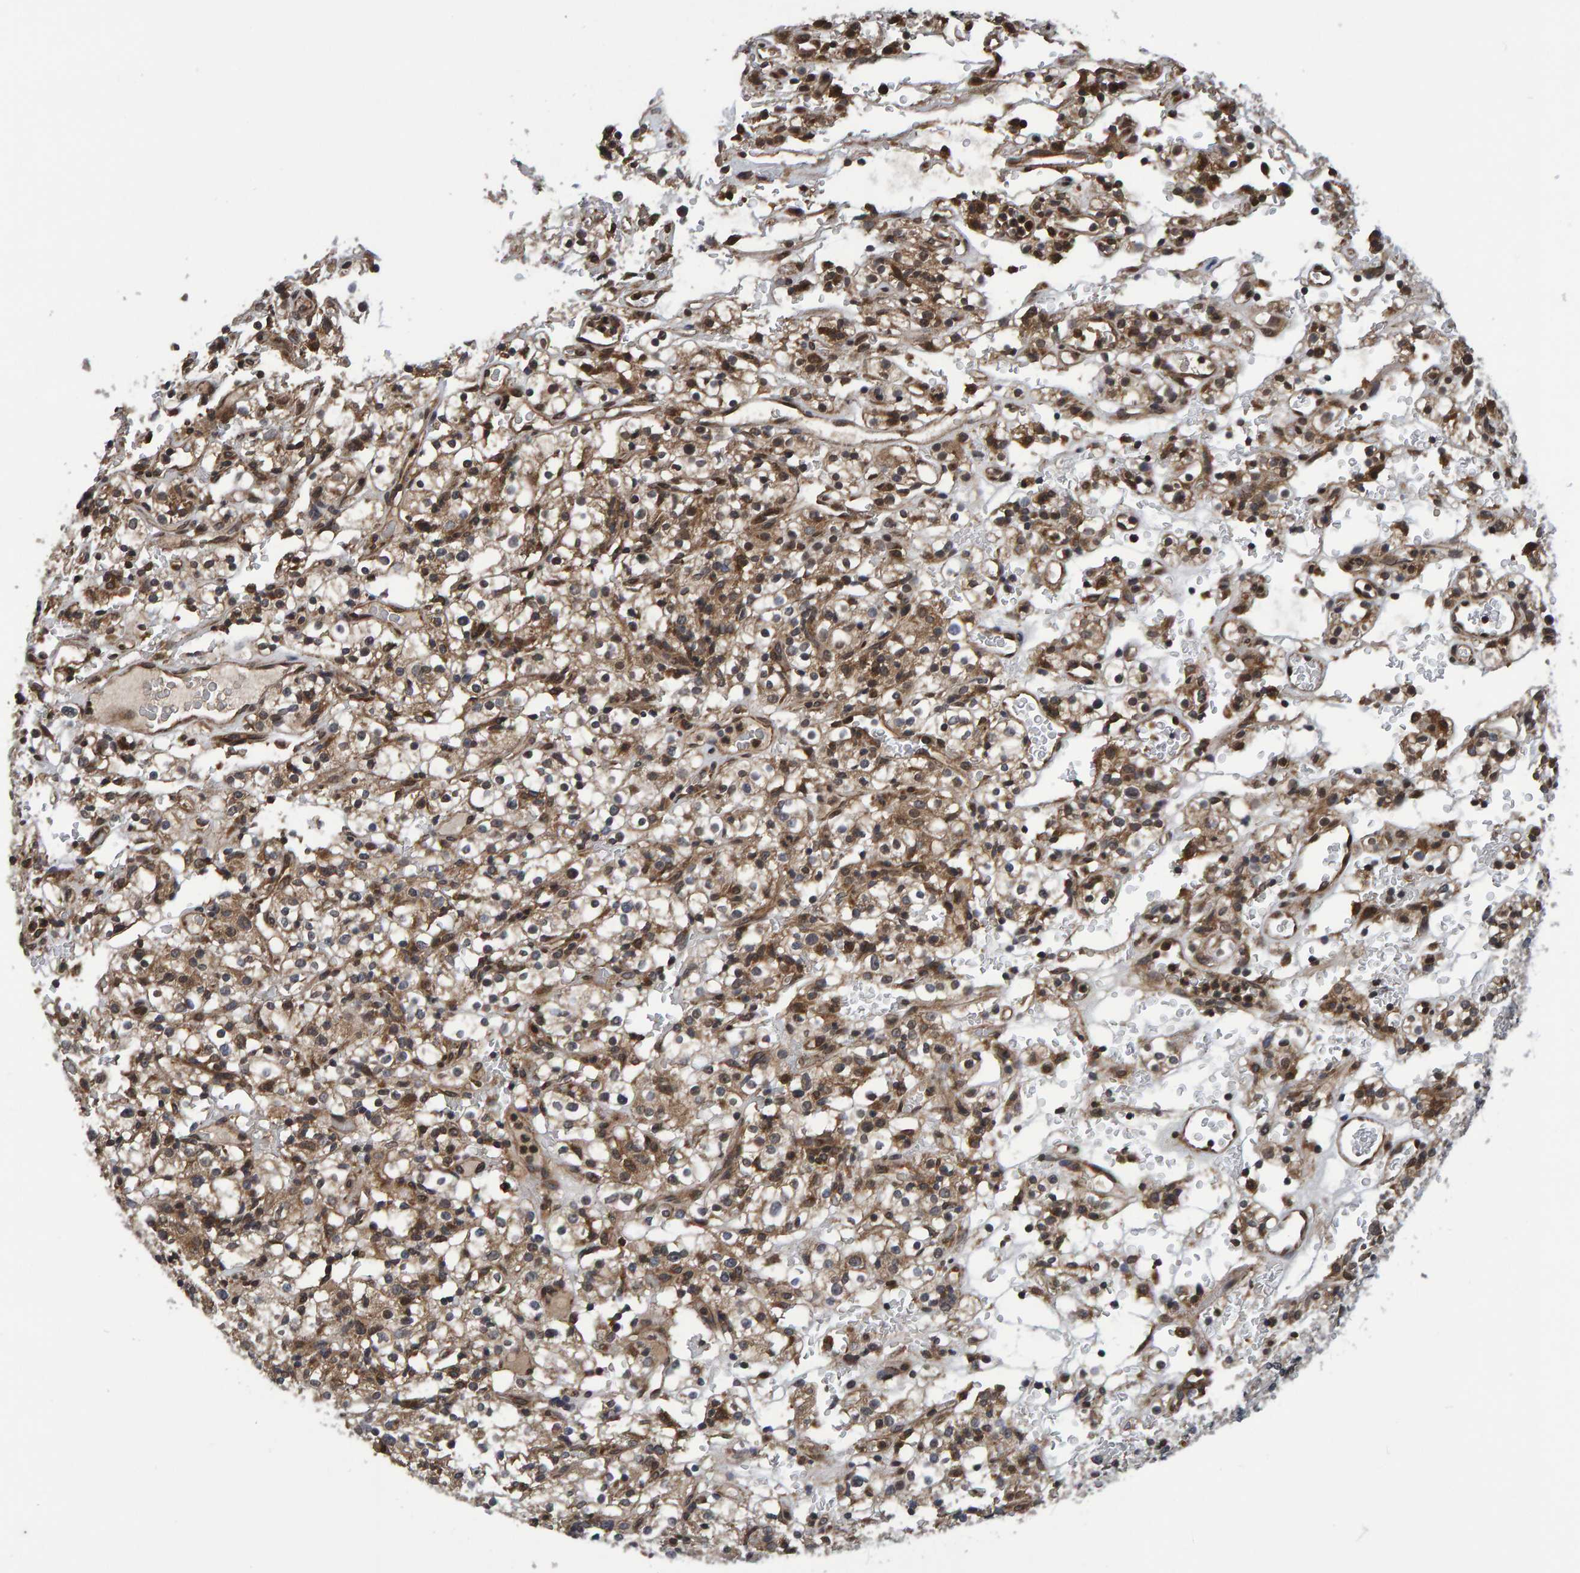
{"staining": {"intensity": "moderate", "quantity": ">75%", "location": "cytoplasmic/membranous,nuclear"}, "tissue": "renal cancer", "cell_type": "Tumor cells", "image_type": "cancer", "snomed": [{"axis": "morphology", "description": "Normal tissue, NOS"}, {"axis": "morphology", "description": "Adenocarcinoma, NOS"}, {"axis": "topography", "description": "Kidney"}], "caption": "An image showing moderate cytoplasmic/membranous and nuclear staining in approximately >75% of tumor cells in renal cancer (adenocarcinoma), as visualized by brown immunohistochemical staining.", "gene": "GAB2", "patient": {"sex": "female", "age": 72}}